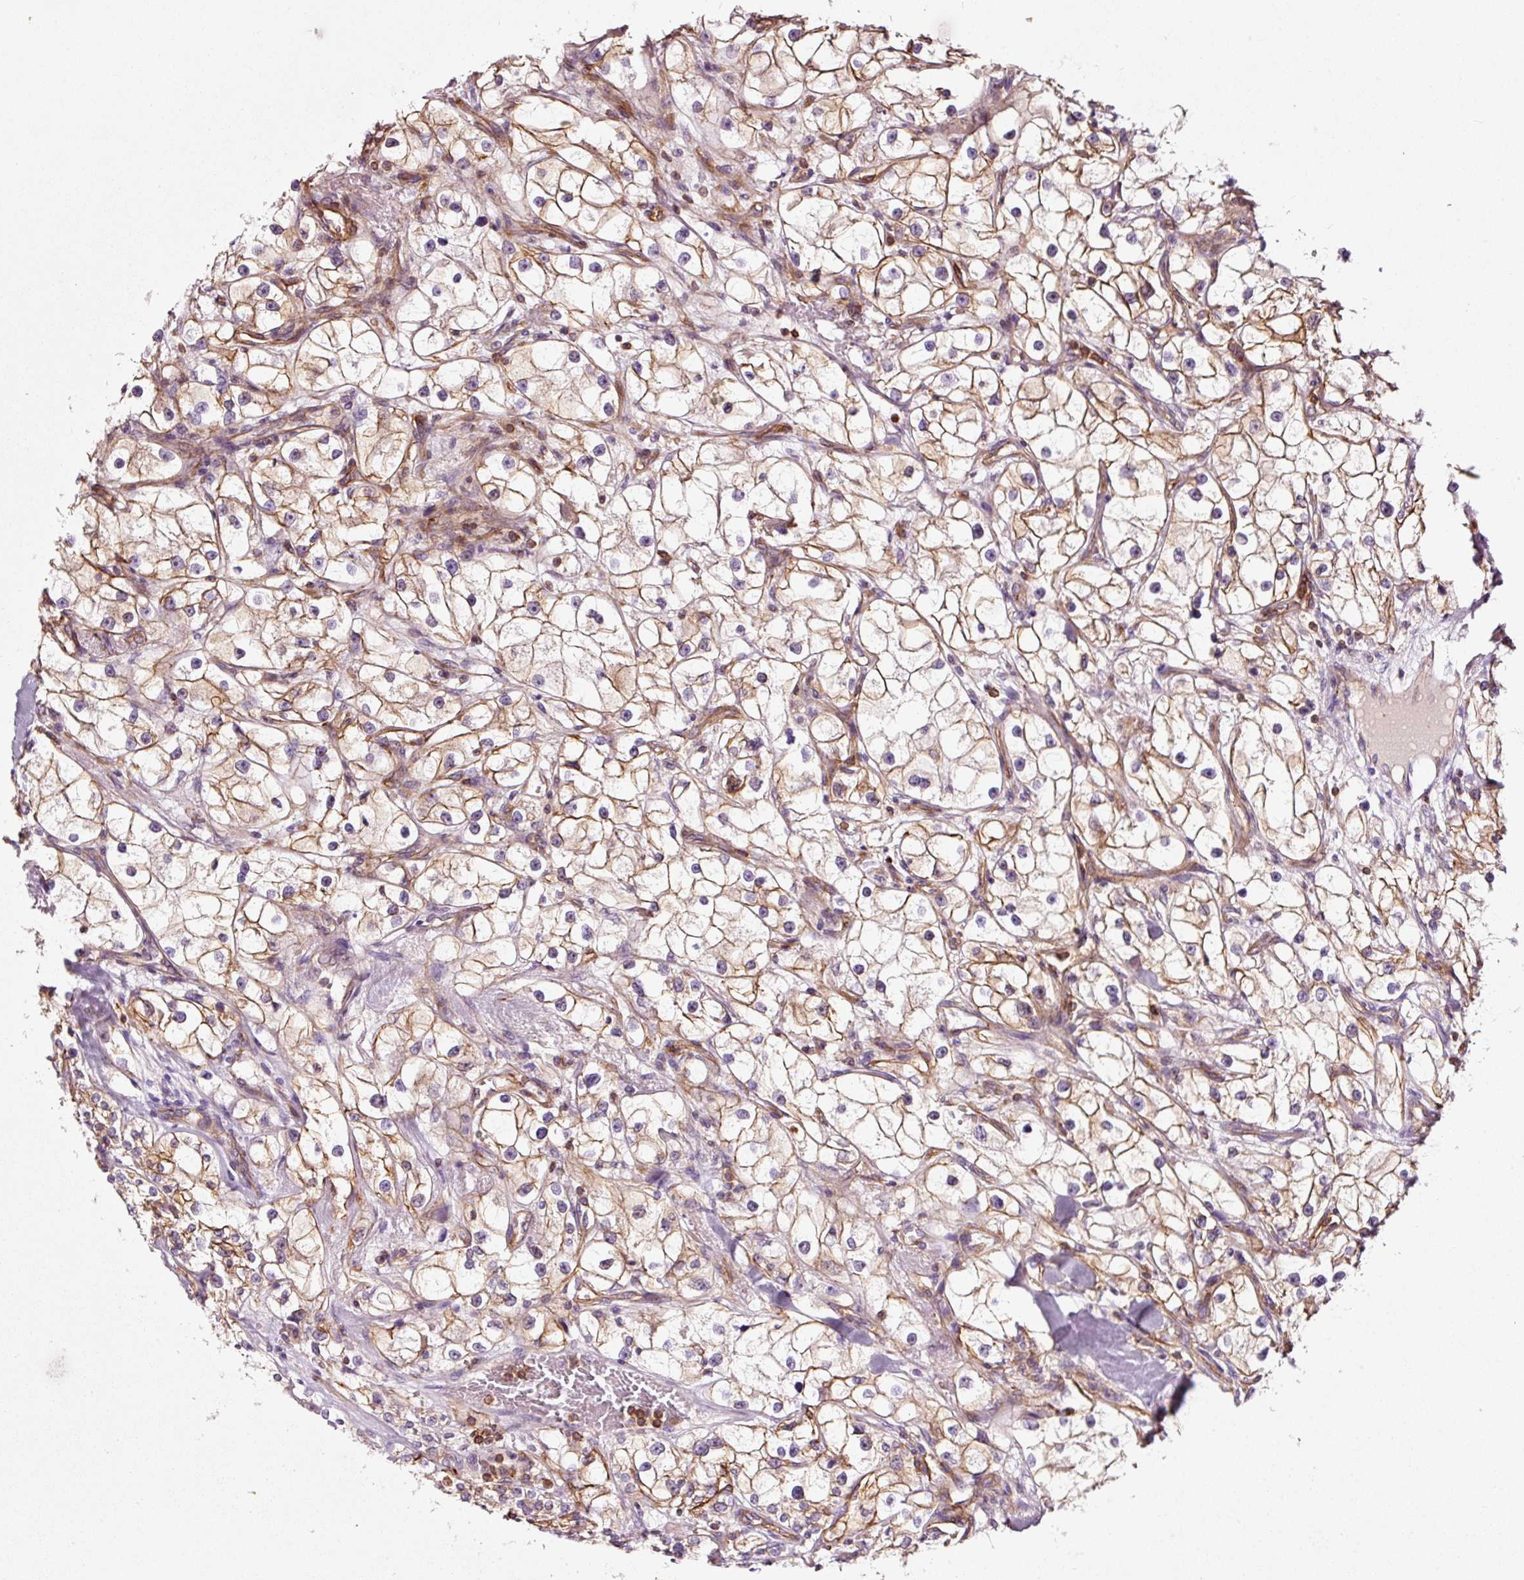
{"staining": {"intensity": "moderate", "quantity": "<25%", "location": "cytoplasmic/membranous"}, "tissue": "renal cancer", "cell_type": "Tumor cells", "image_type": "cancer", "snomed": [{"axis": "morphology", "description": "Adenocarcinoma, NOS"}, {"axis": "topography", "description": "Kidney"}], "caption": "Moderate cytoplasmic/membranous expression is identified in approximately <25% of tumor cells in adenocarcinoma (renal). The protein is stained brown, and the nuclei are stained in blue (DAB IHC with brightfield microscopy, high magnification).", "gene": "ADD3", "patient": {"sex": "male", "age": 77}}